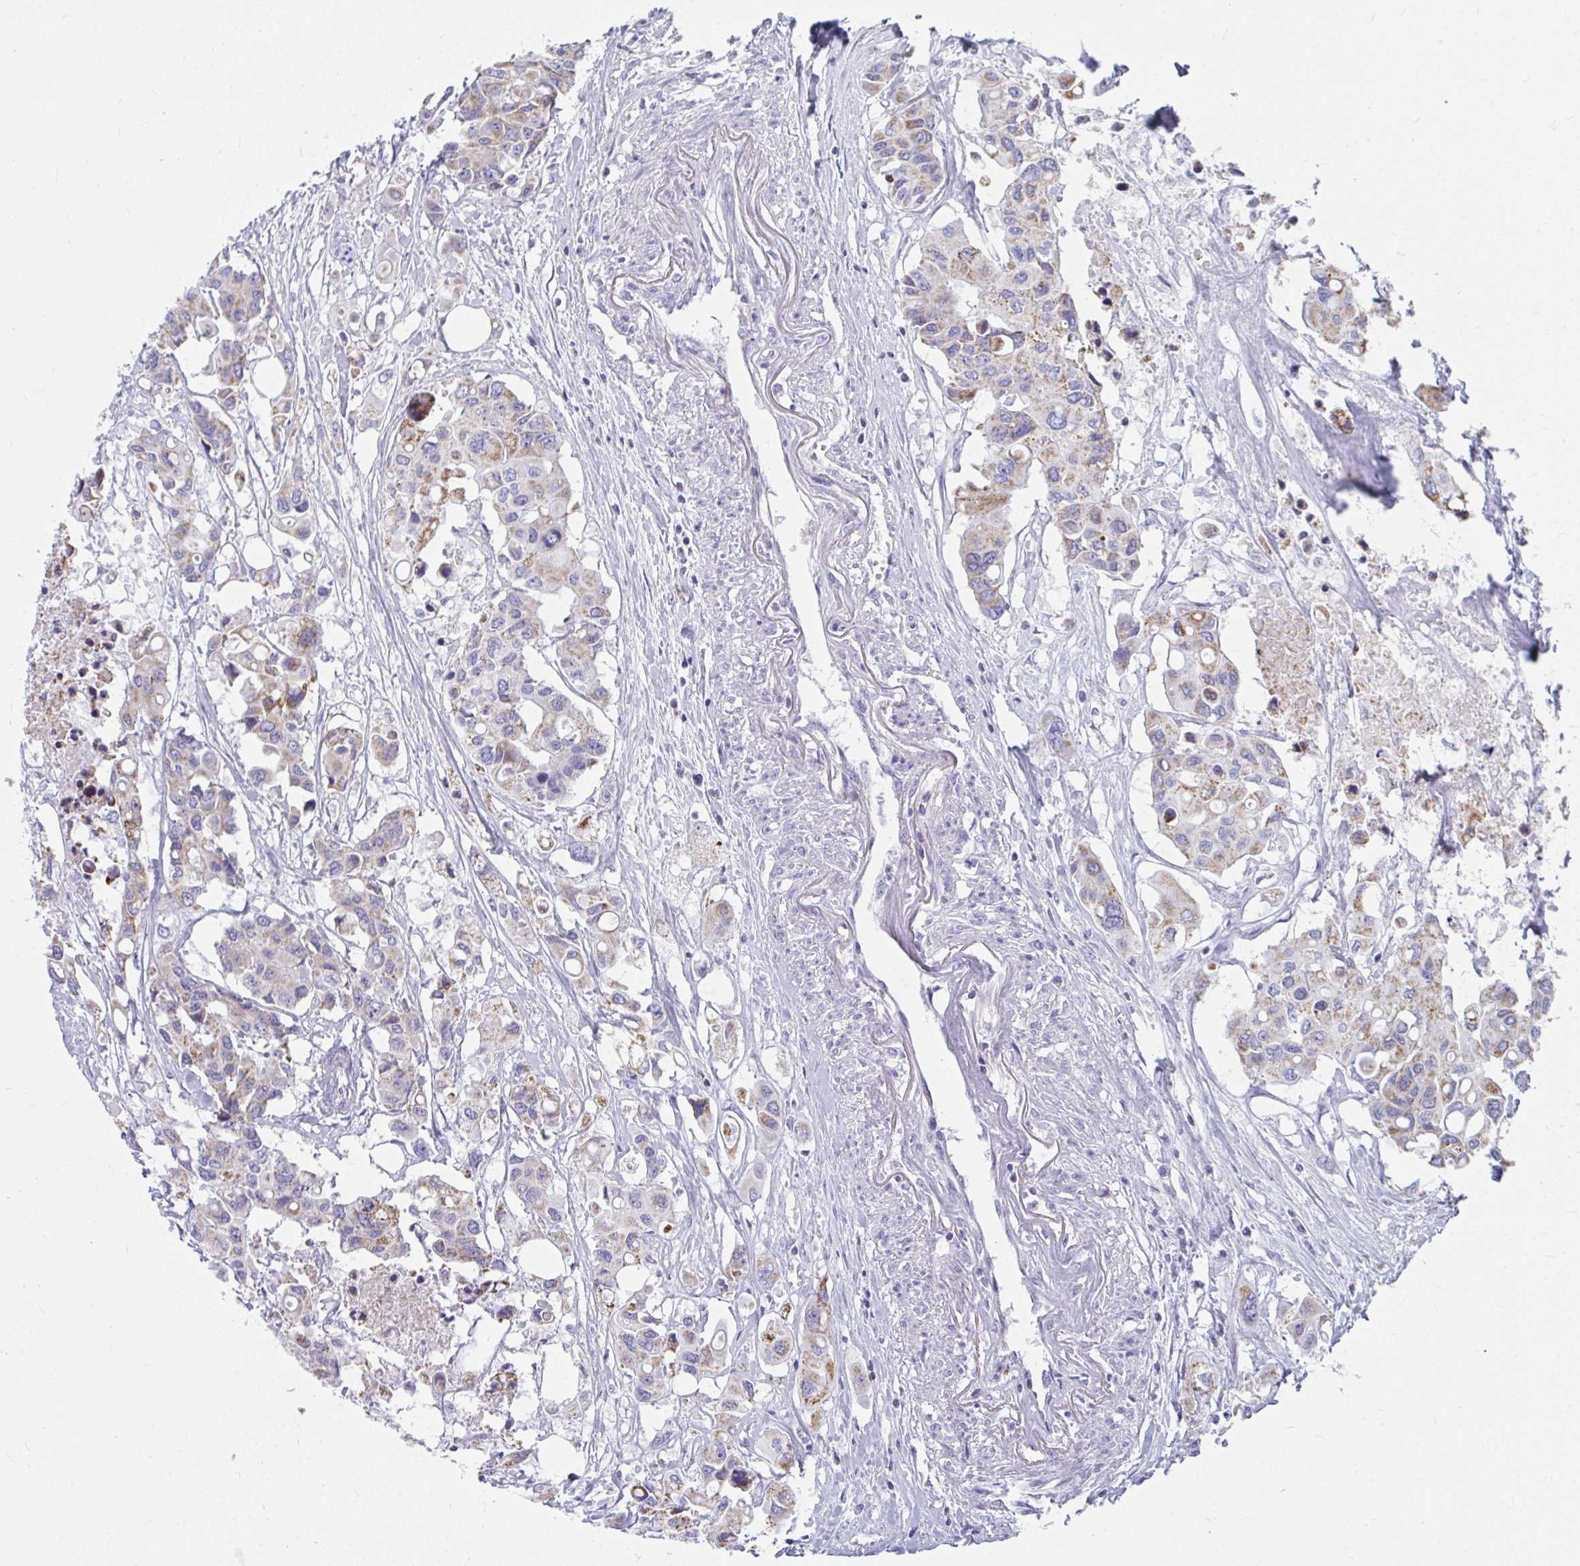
{"staining": {"intensity": "weak", "quantity": "25%-75%", "location": "cytoplasmic/membranous"}, "tissue": "colorectal cancer", "cell_type": "Tumor cells", "image_type": "cancer", "snomed": [{"axis": "morphology", "description": "Adenocarcinoma, NOS"}, {"axis": "topography", "description": "Colon"}], "caption": "DAB immunohistochemical staining of colorectal cancer (adenocarcinoma) reveals weak cytoplasmic/membranous protein expression in about 25%-75% of tumor cells.", "gene": "SLC6A1", "patient": {"sex": "male", "age": 77}}